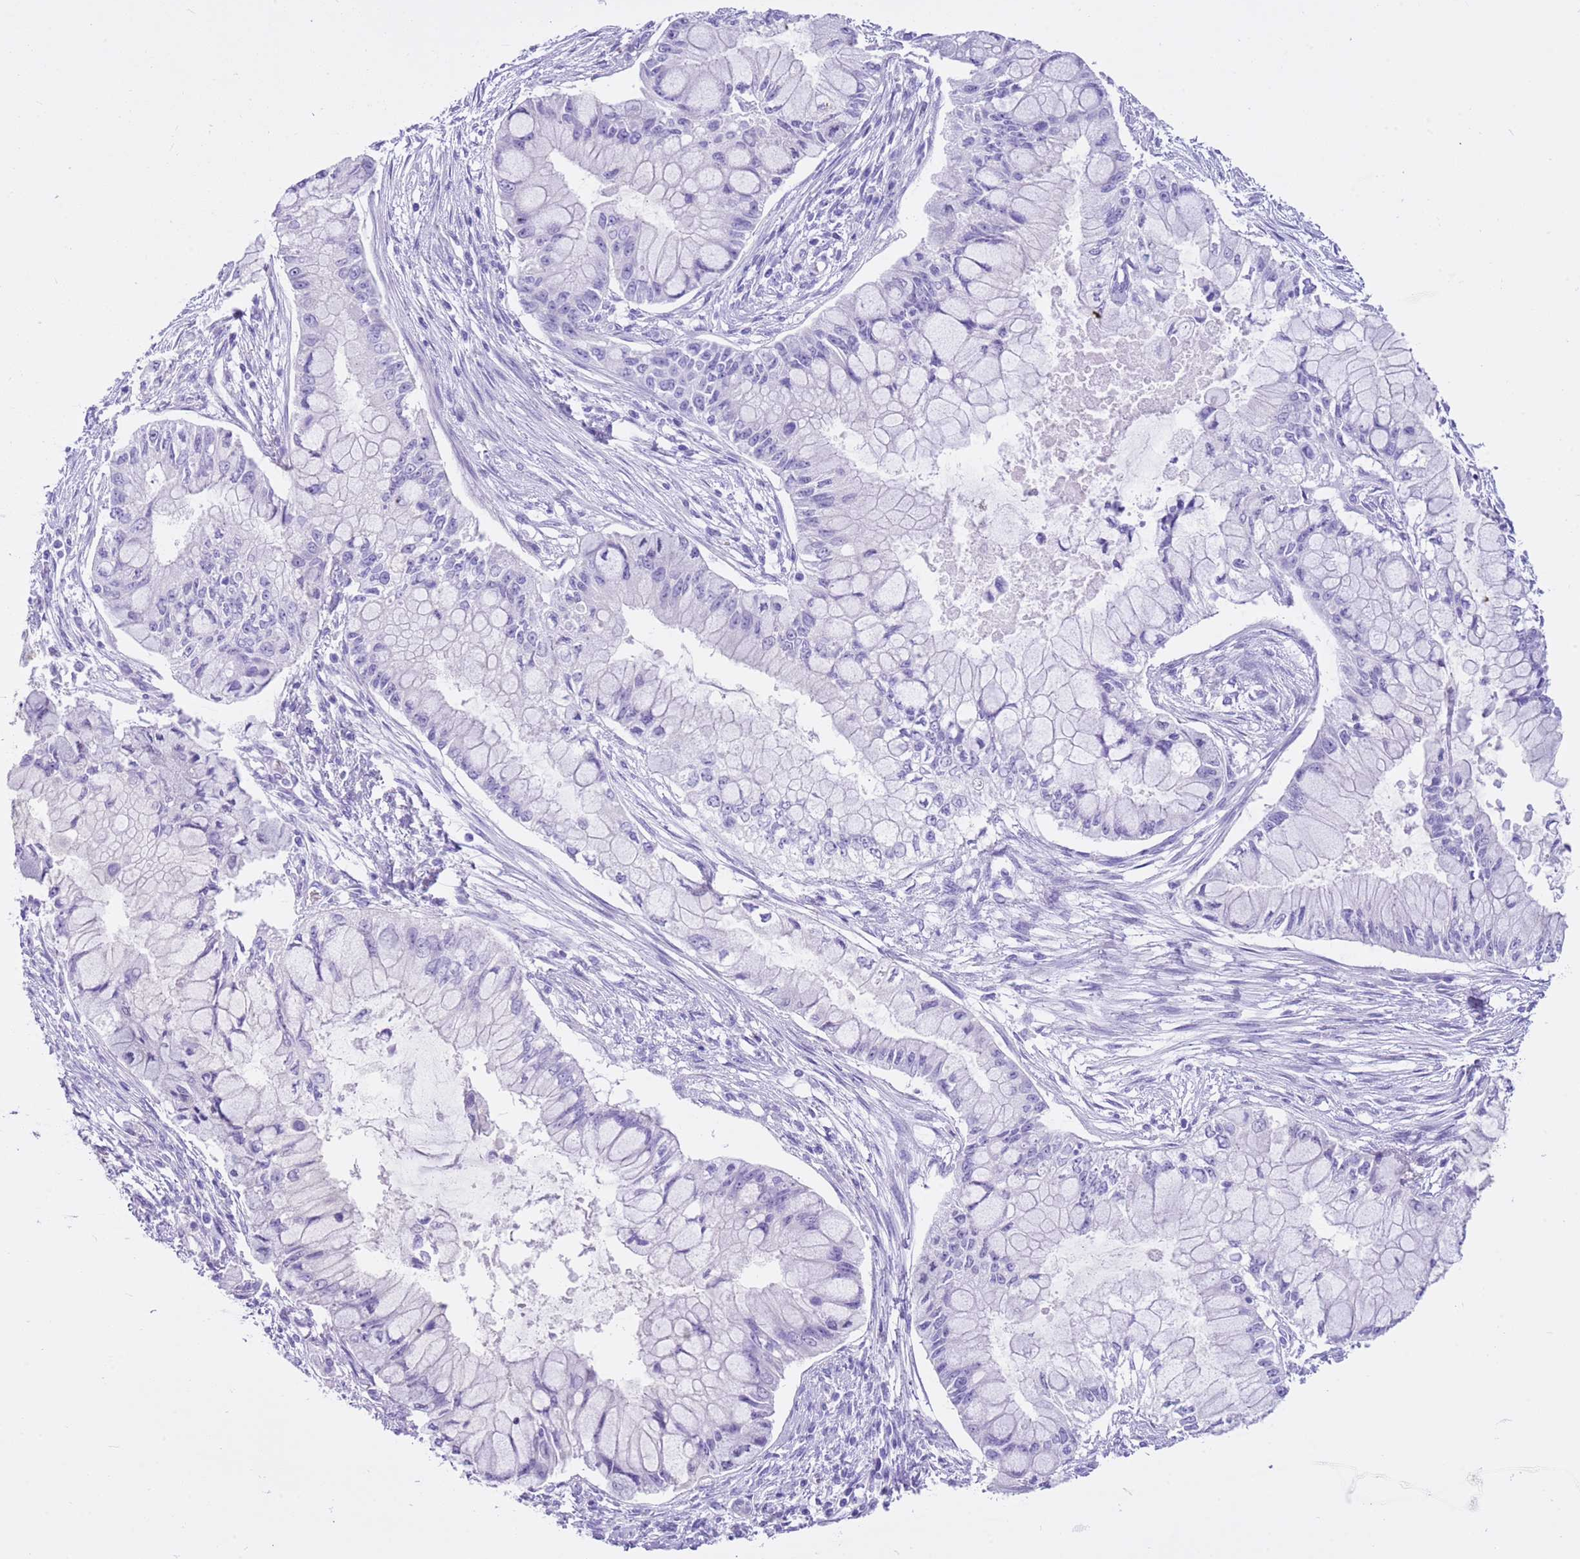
{"staining": {"intensity": "negative", "quantity": "none", "location": "none"}, "tissue": "pancreatic cancer", "cell_type": "Tumor cells", "image_type": "cancer", "snomed": [{"axis": "morphology", "description": "Adenocarcinoma, NOS"}, {"axis": "topography", "description": "Pancreas"}], "caption": "Immunohistochemistry histopathology image of adenocarcinoma (pancreatic) stained for a protein (brown), which displays no positivity in tumor cells. The staining was performed using DAB (3,3'-diaminobenzidine) to visualize the protein expression in brown, while the nuclei were stained in blue with hematoxylin (Magnification: 20x).", "gene": "TMEM185B", "patient": {"sex": "male", "age": 48}}